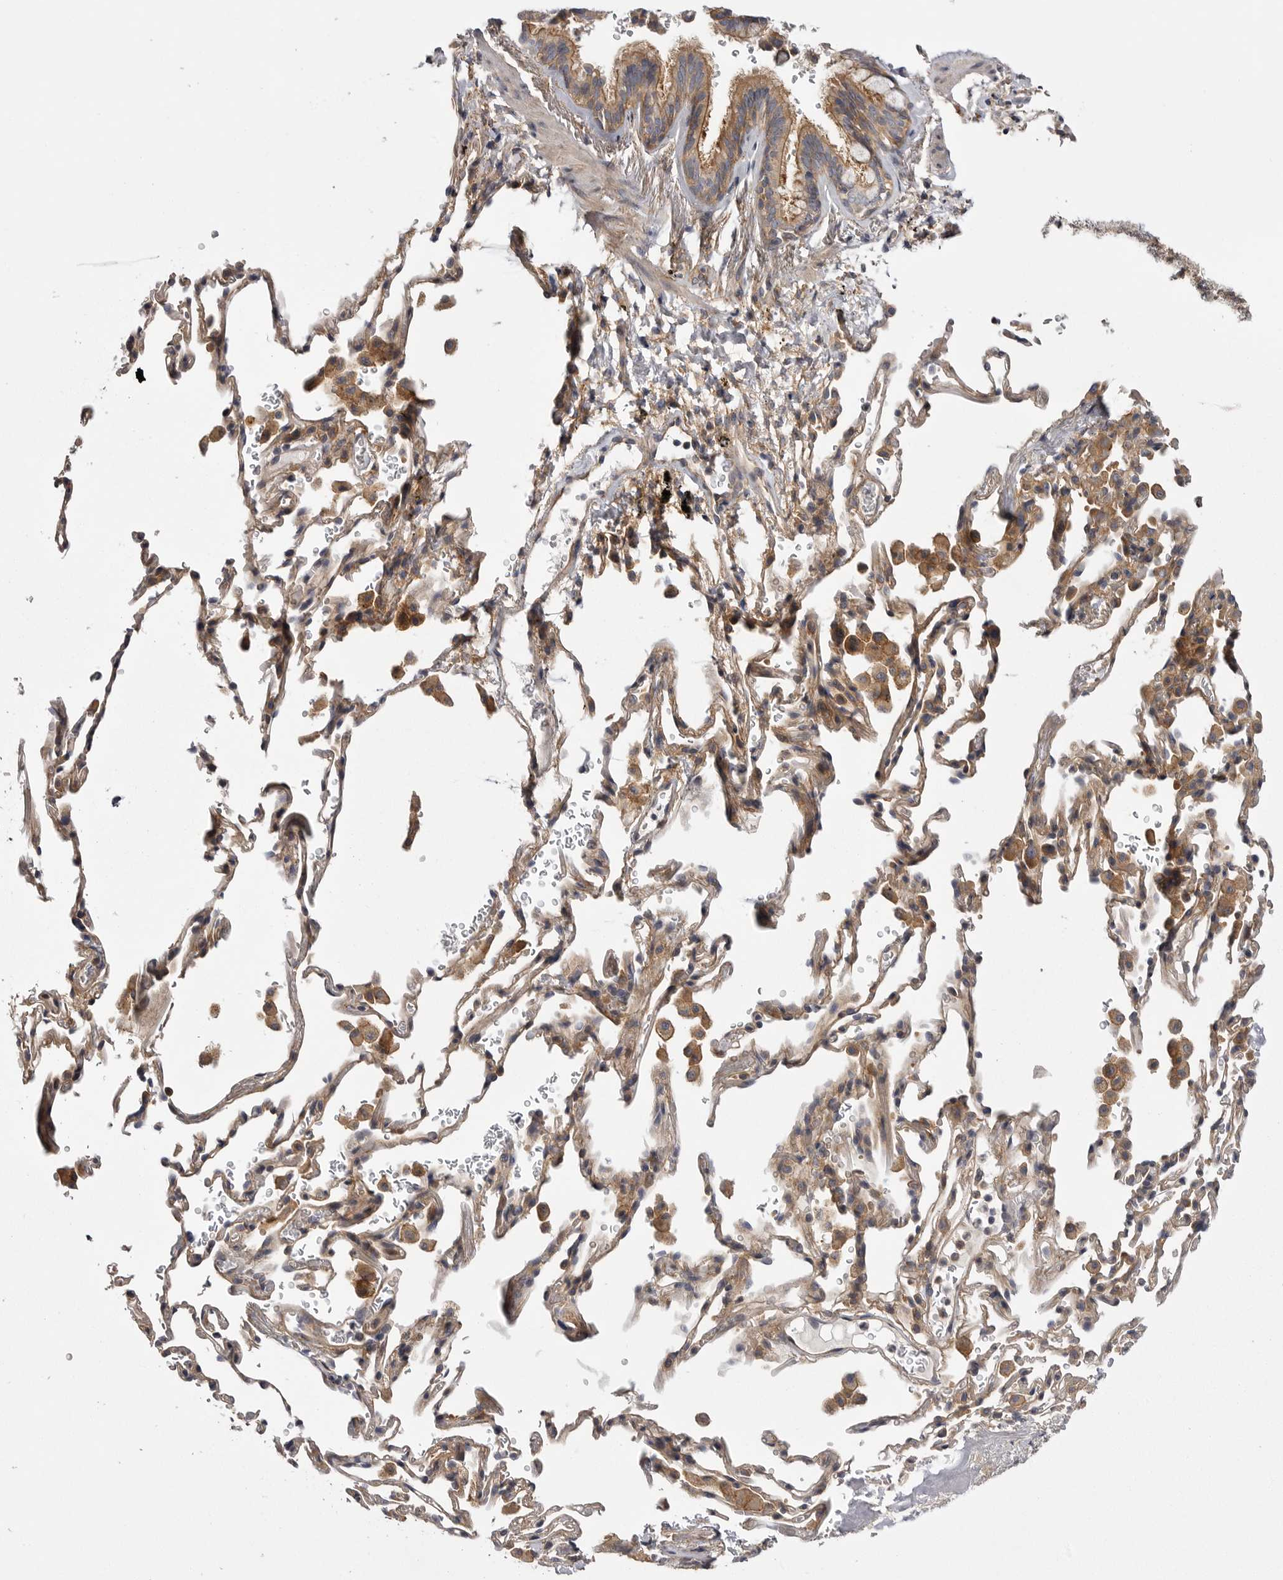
{"staining": {"intensity": "weak", "quantity": "25%-75%", "location": "cytoplasmic/membranous"}, "tissue": "bronchus", "cell_type": "Respiratory epithelial cells", "image_type": "normal", "snomed": [{"axis": "morphology", "description": "Normal tissue, NOS"}, {"axis": "morphology", "description": "Inflammation, NOS"}, {"axis": "topography", "description": "Bronchus"}], "caption": "Bronchus stained for a protein shows weak cytoplasmic/membranous positivity in respiratory epithelial cells. (Brightfield microscopy of DAB IHC at high magnification).", "gene": "OSBPL9", "patient": {"sex": "male", "age": 69}}